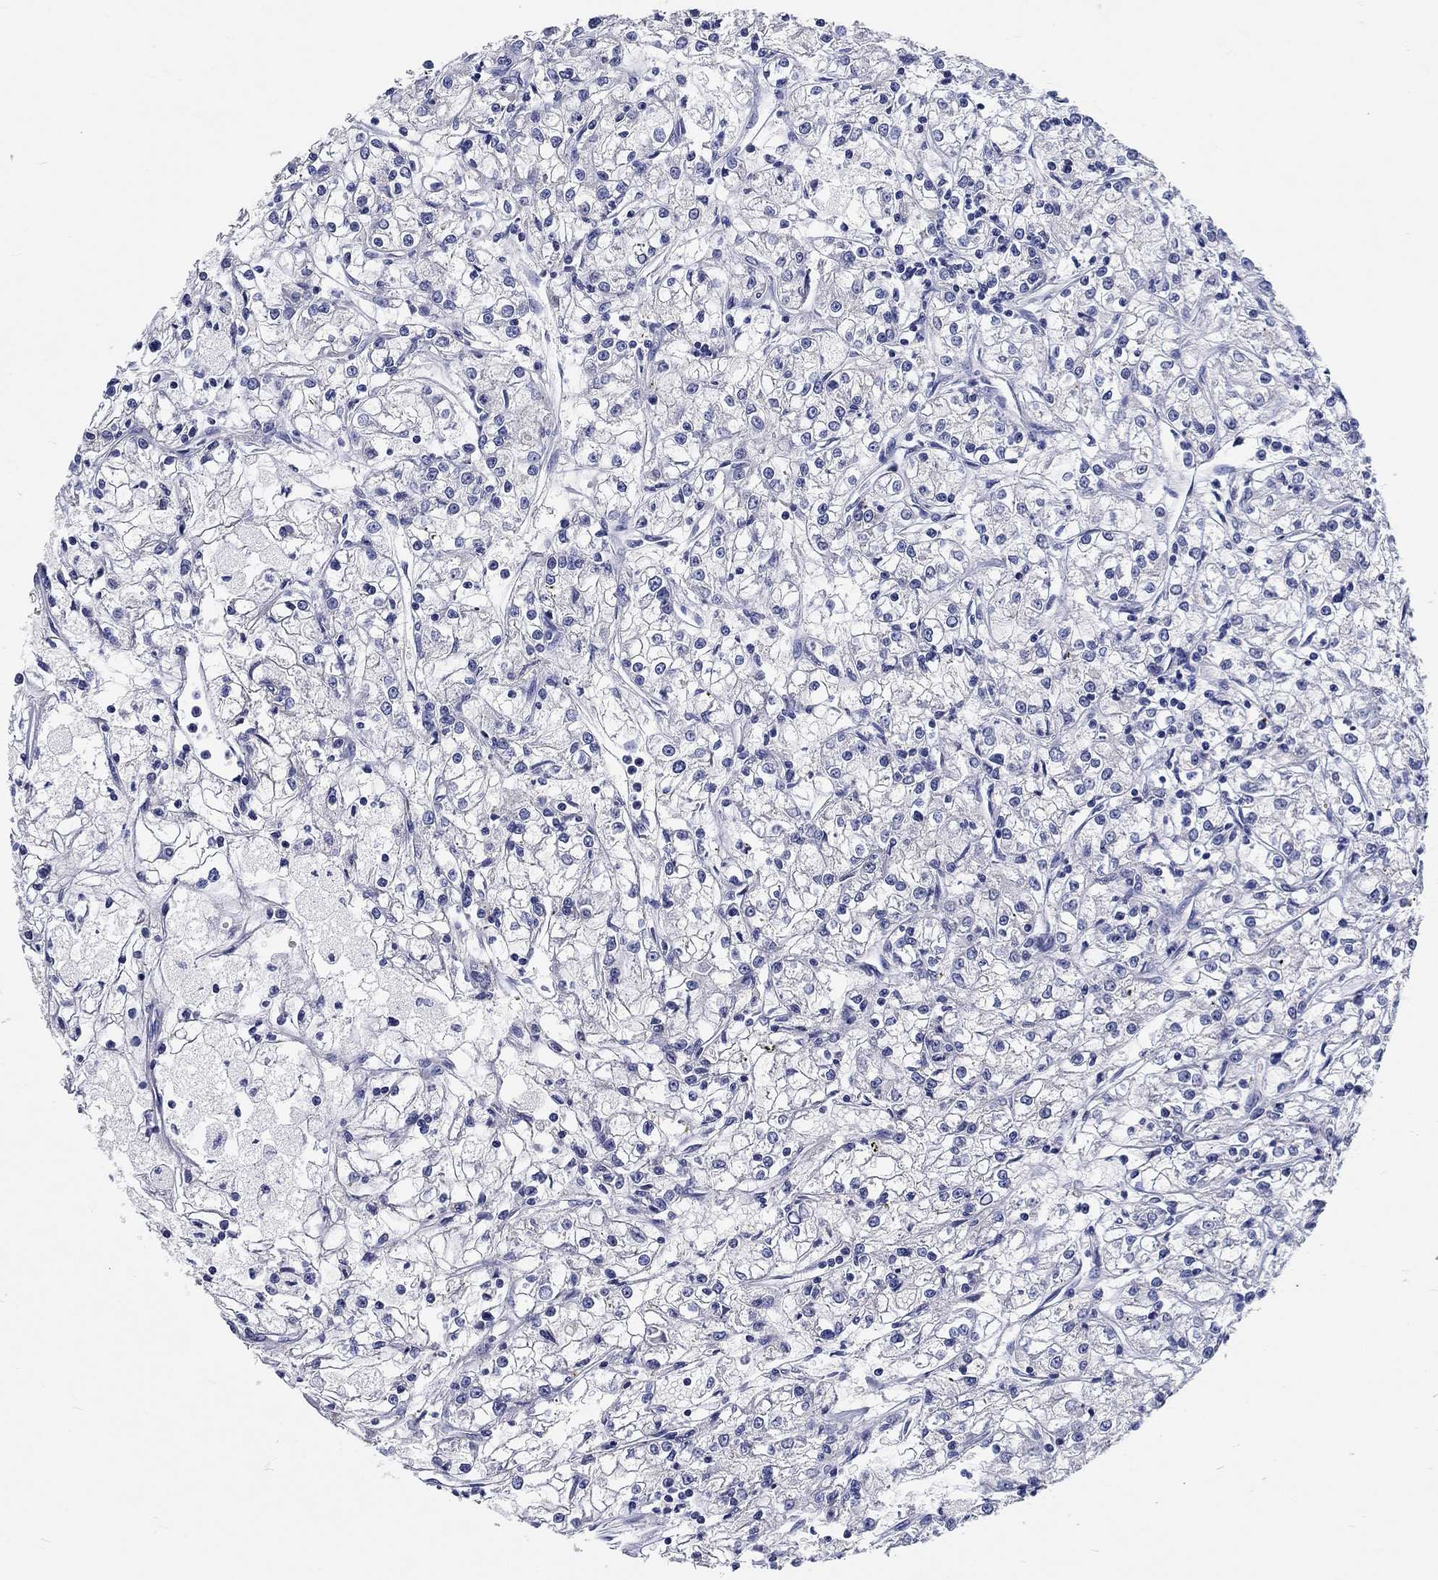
{"staining": {"intensity": "negative", "quantity": "none", "location": "none"}, "tissue": "renal cancer", "cell_type": "Tumor cells", "image_type": "cancer", "snomed": [{"axis": "morphology", "description": "Adenocarcinoma, NOS"}, {"axis": "topography", "description": "Kidney"}], "caption": "This is a image of immunohistochemistry staining of adenocarcinoma (renal), which shows no expression in tumor cells. (DAB IHC visualized using brightfield microscopy, high magnification).", "gene": "GRIN1", "patient": {"sex": "female", "age": 59}}